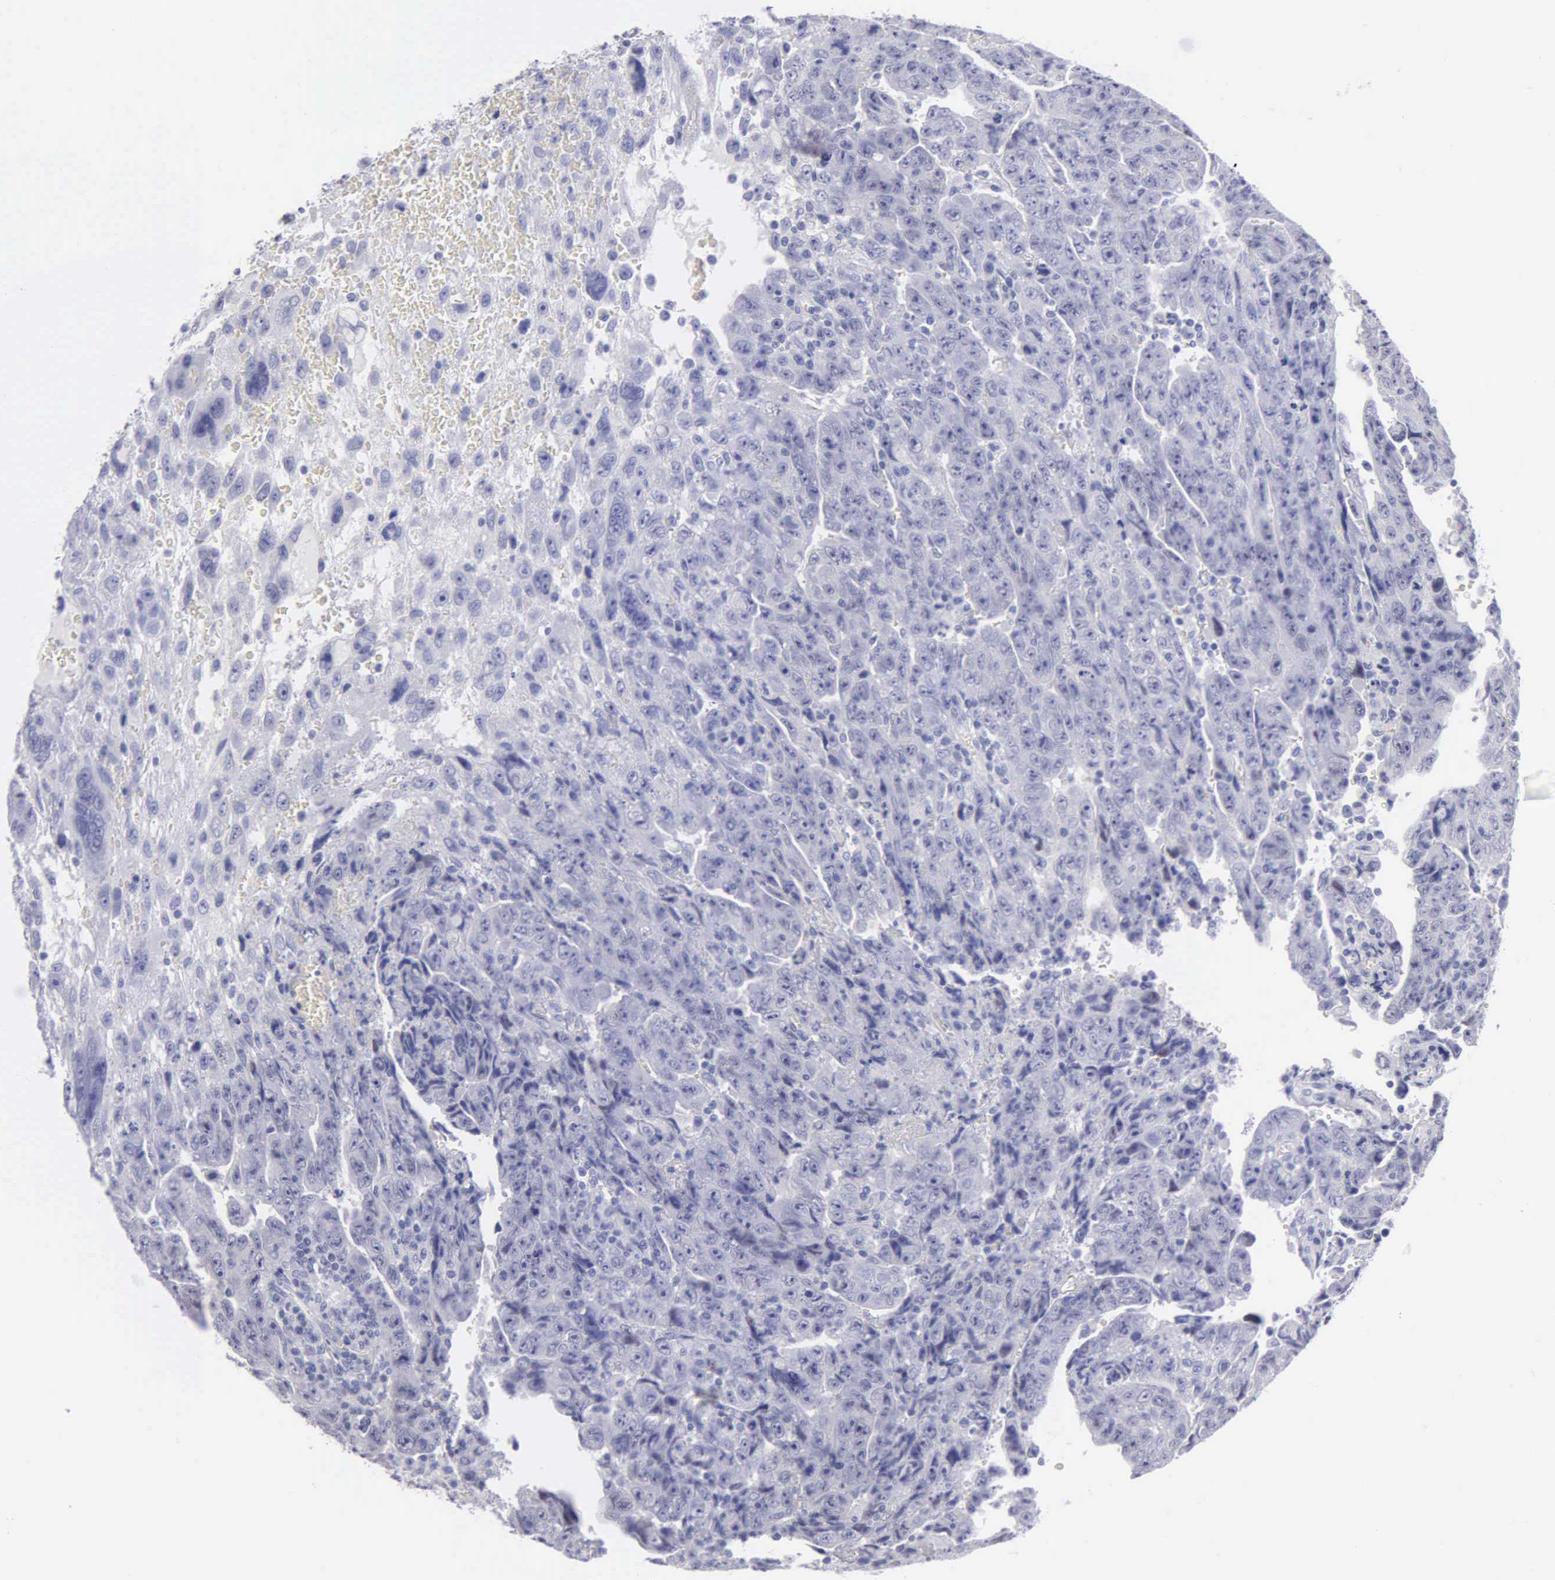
{"staining": {"intensity": "negative", "quantity": "none", "location": "none"}, "tissue": "testis cancer", "cell_type": "Tumor cells", "image_type": "cancer", "snomed": [{"axis": "morphology", "description": "Carcinoma, Embryonal, NOS"}, {"axis": "topography", "description": "Testis"}], "caption": "DAB immunohistochemical staining of testis cancer displays no significant staining in tumor cells.", "gene": "FBLN5", "patient": {"sex": "male", "age": 28}}